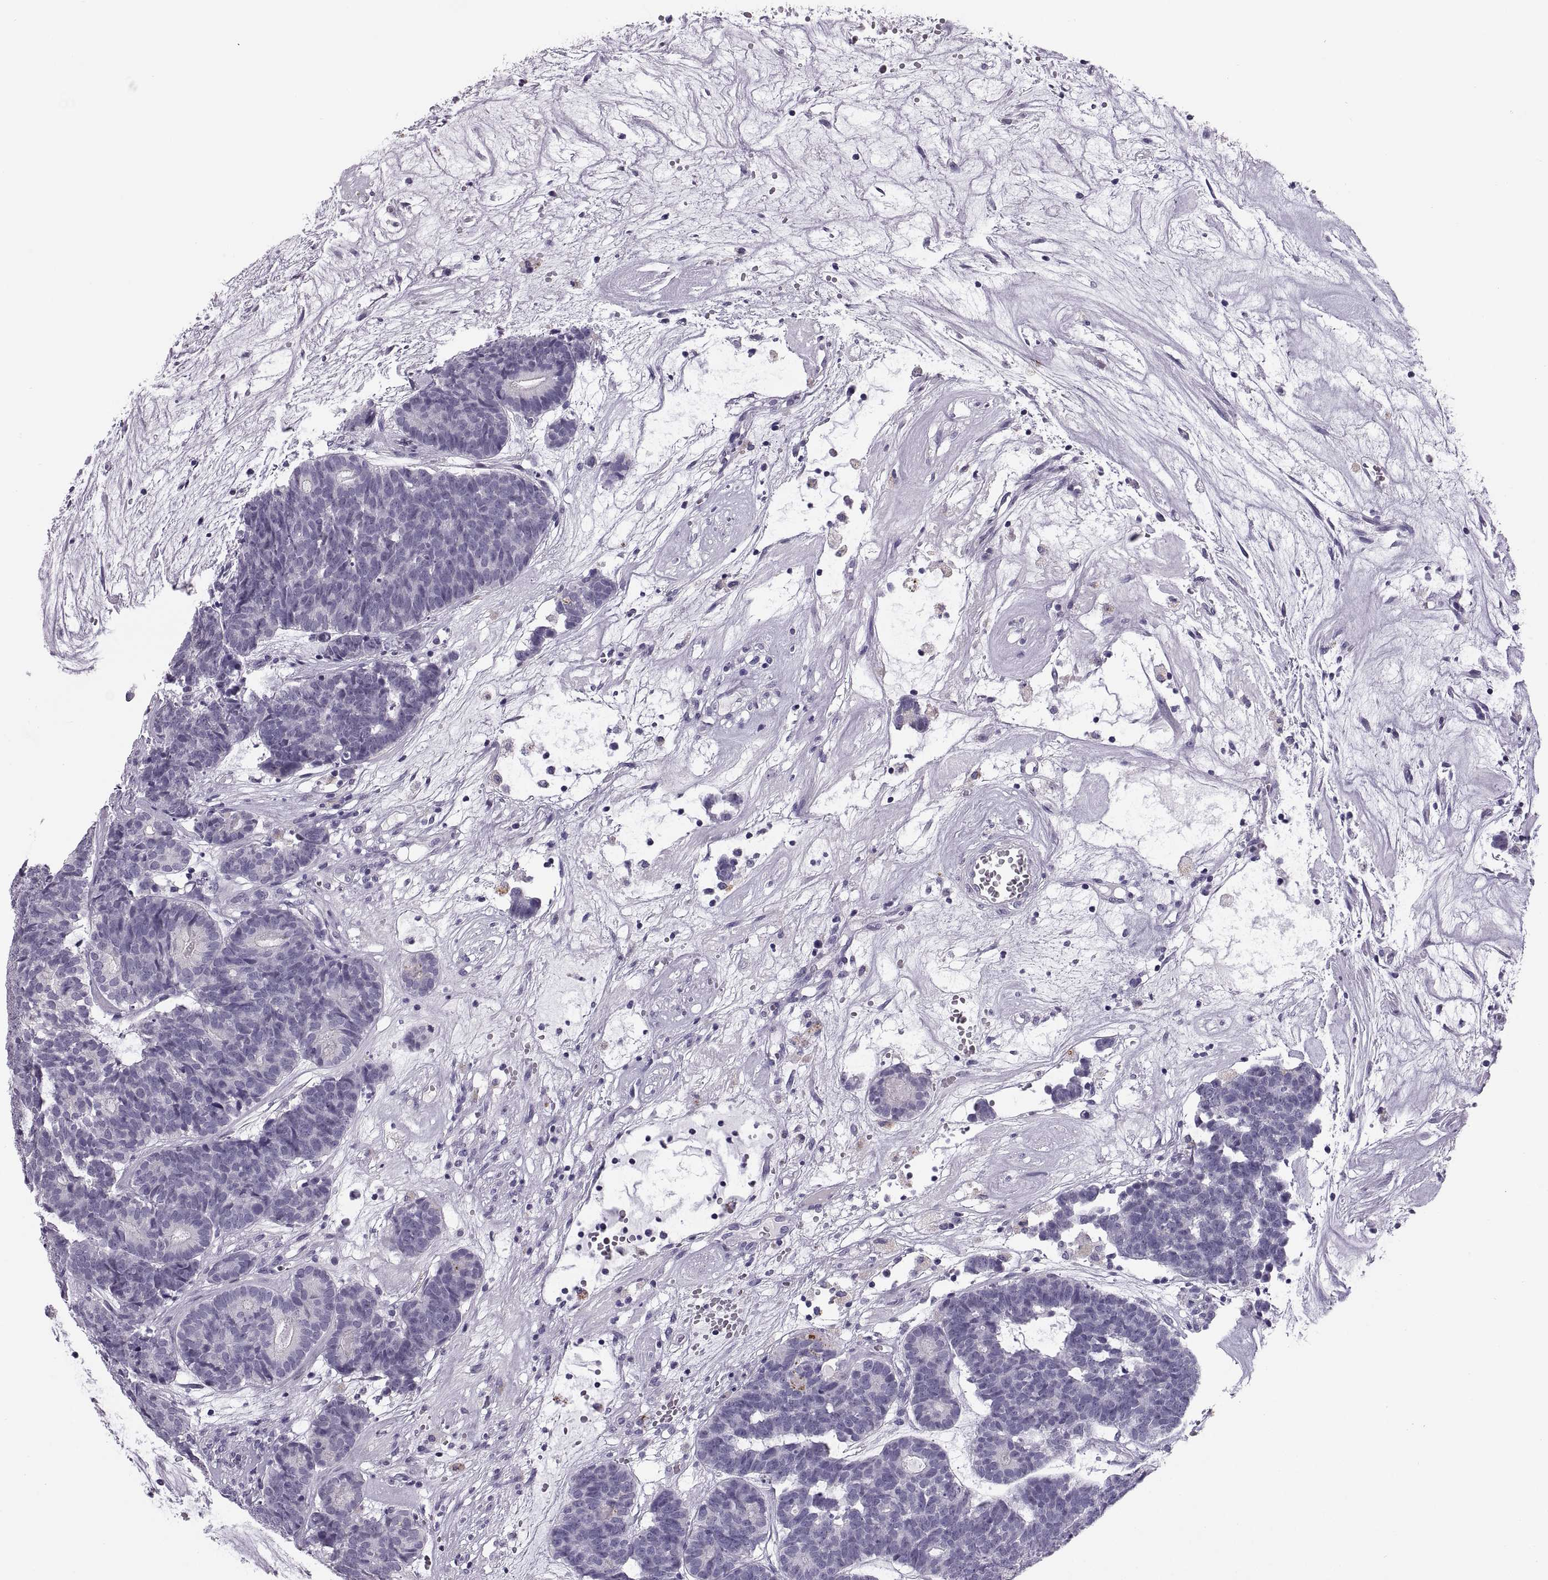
{"staining": {"intensity": "negative", "quantity": "none", "location": "none"}, "tissue": "head and neck cancer", "cell_type": "Tumor cells", "image_type": "cancer", "snomed": [{"axis": "morphology", "description": "Adenocarcinoma, NOS"}, {"axis": "topography", "description": "Head-Neck"}], "caption": "Immunohistochemical staining of head and neck cancer (adenocarcinoma) shows no significant staining in tumor cells.", "gene": "QRICH2", "patient": {"sex": "female", "age": 81}}